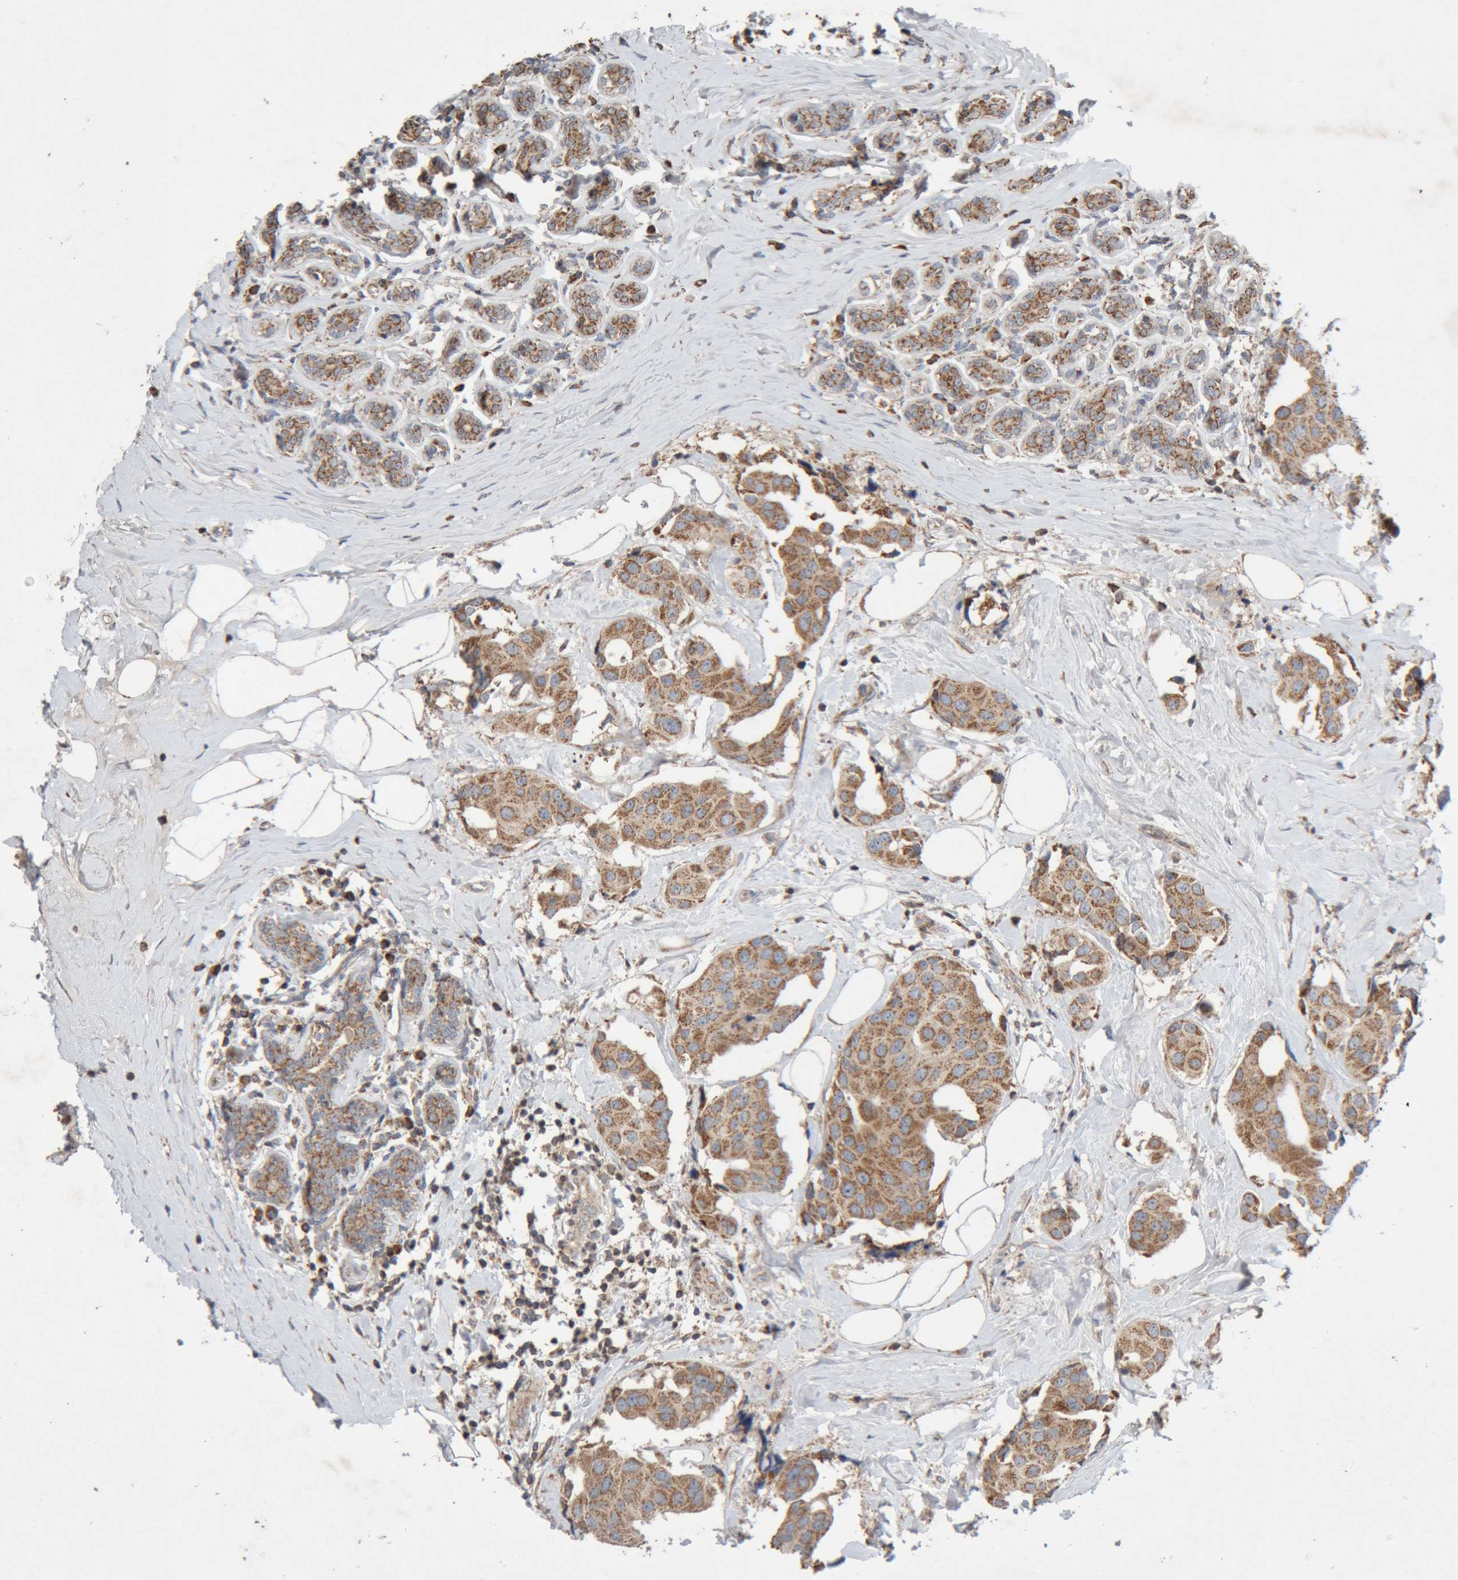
{"staining": {"intensity": "moderate", "quantity": ">75%", "location": "cytoplasmic/membranous"}, "tissue": "breast cancer", "cell_type": "Tumor cells", "image_type": "cancer", "snomed": [{"axis": "morphology", "description": "Normal tissue, NOS"}, {"axis": "morphology", "description": "Duct carcinoma"}, {"axis": "topography", "description": "Breast"}], "caption": "DAB immunohistochemical staining of human breast cancer (invasive ductal carcinoma) reveals moderate cytoplasmic/membranous protein positivity in about >75% of tumor cells.", "gene": "KIF21B", "patient": {"sex": "female", "age": 39}}